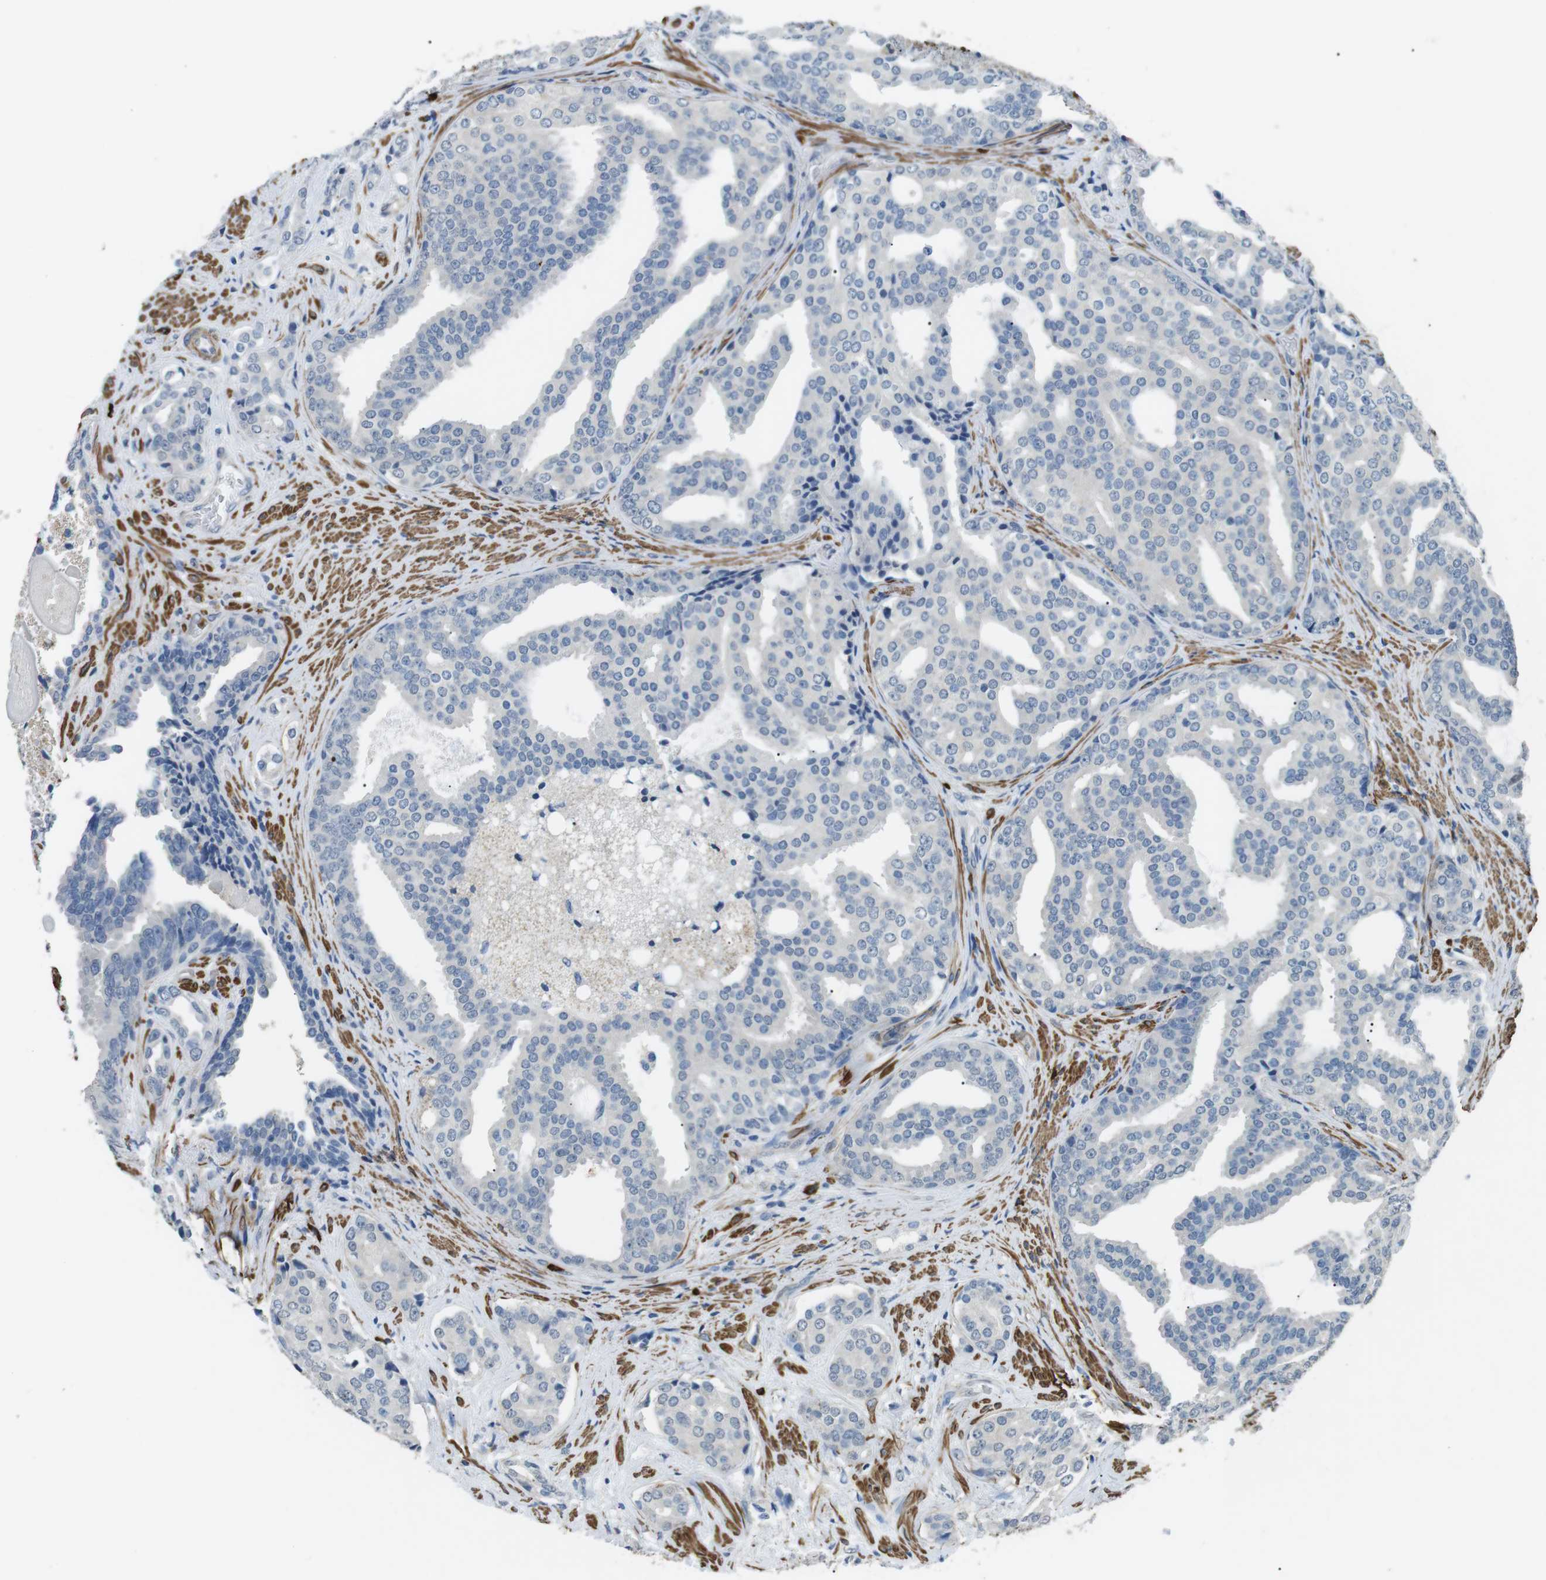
{"staining": {"intensity": "negative", "quantity": "none", "location": "none"}, "tissue": "prostate cancer", "cell_type": "Tumor cells", "image_type": "cancer", "snomed": [{"axis": "morphology", "description": "Adenocarcinoma, High grade"}, {"axis": "topography", "description": "Prostate"}], "caption": "Adenocarcinoma (high-grade) (prostate) was stained to show a protein in brown. There is no significant positivity in tumor cells.", "gene": "GZMM", "patient": {"sex": "male", "age": 71}}